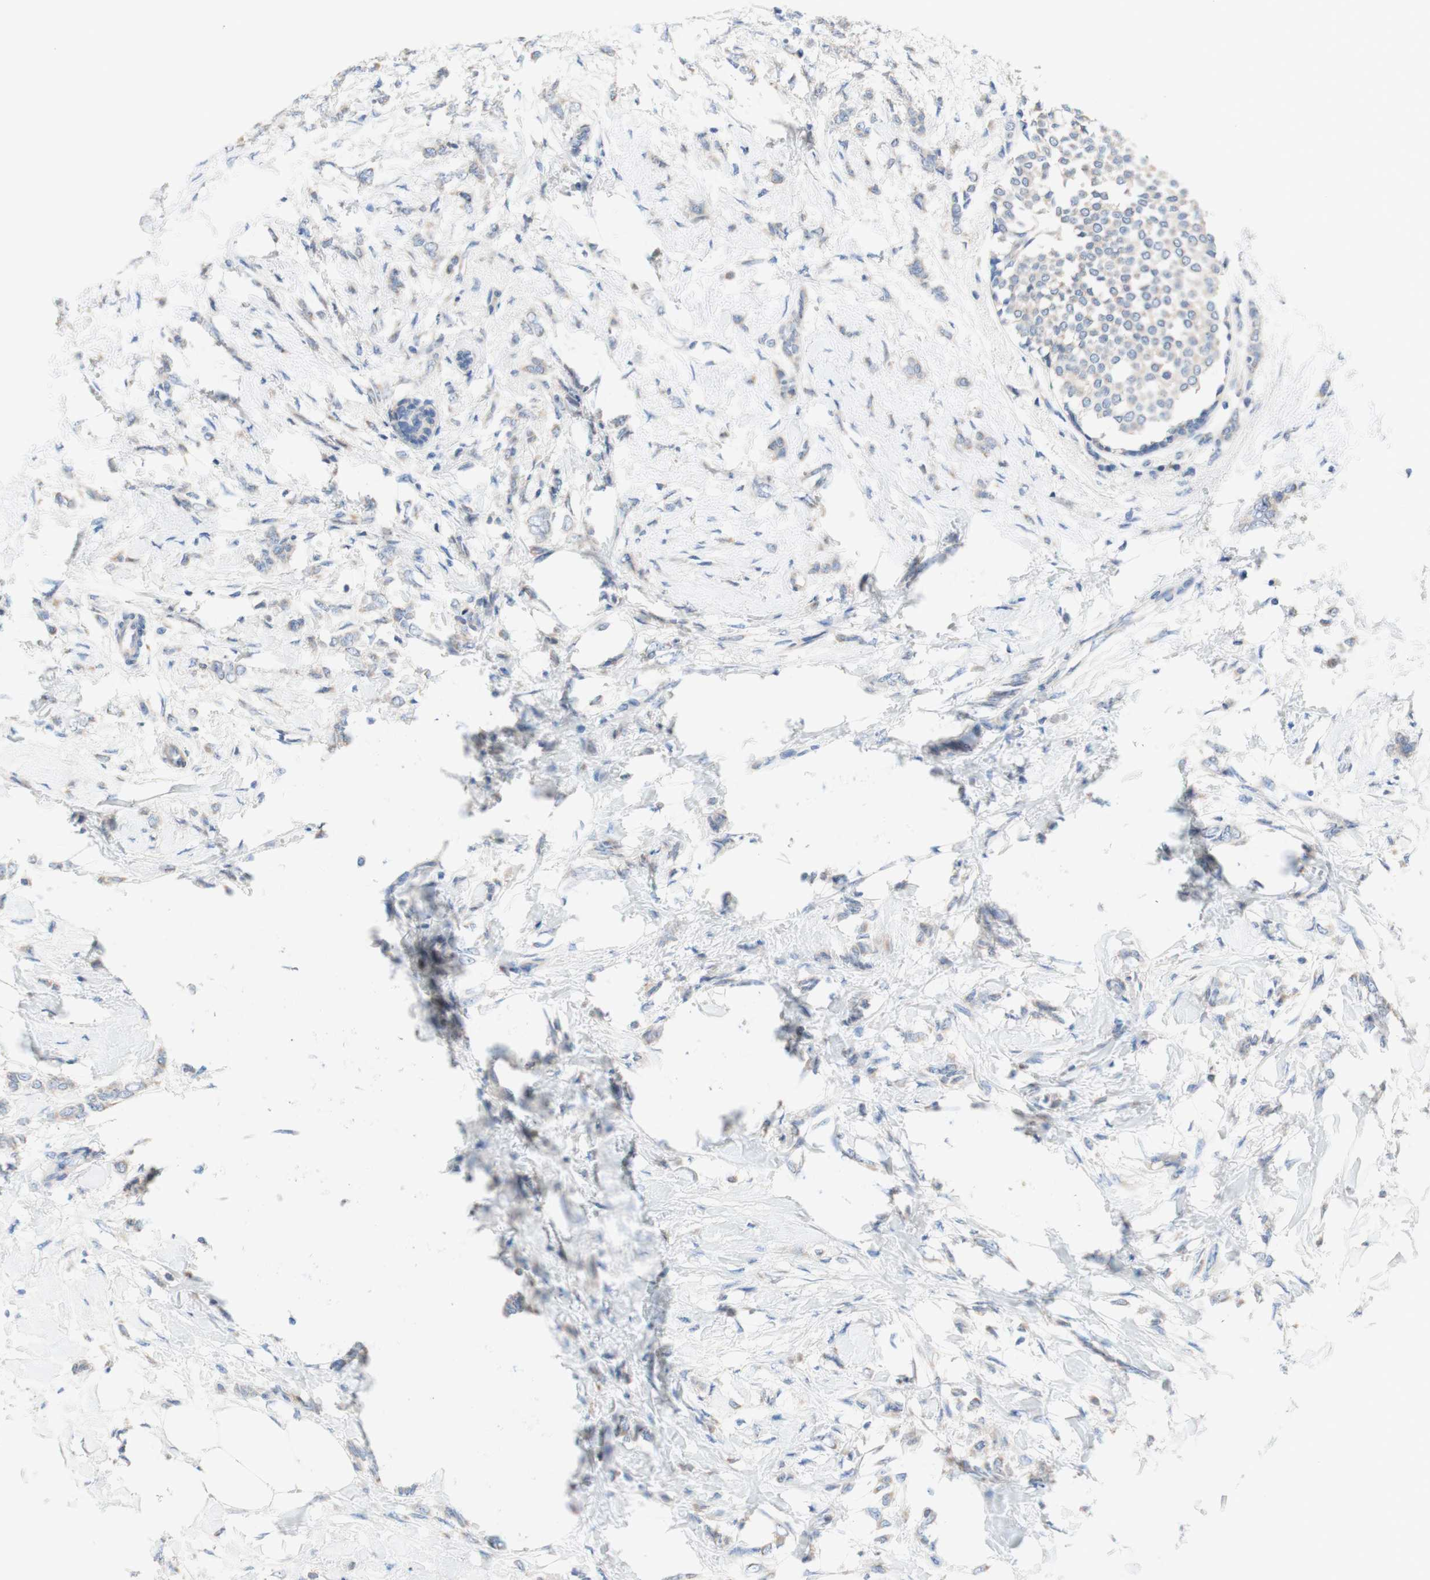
{"staining": {"intensity": "negative", "quantity": "none", "location": "none"}, "tissue": "breast cancer", "cell_type": "Tumor cells", "image_type": "cancer", "snomed": [{"axis": "morphology", "description": "Lobular carcinoma, in situ"}, {"axis": "morphology", "description": "Lobular carcinoma"}, {"axis": "topography", "description": "Breast"}], "caption": "Tumor cells are negative for brown protein staining in breast lobular carcinoma in situ.", "gene": "F3", "patient": {"sex": "female", "age": 41}}